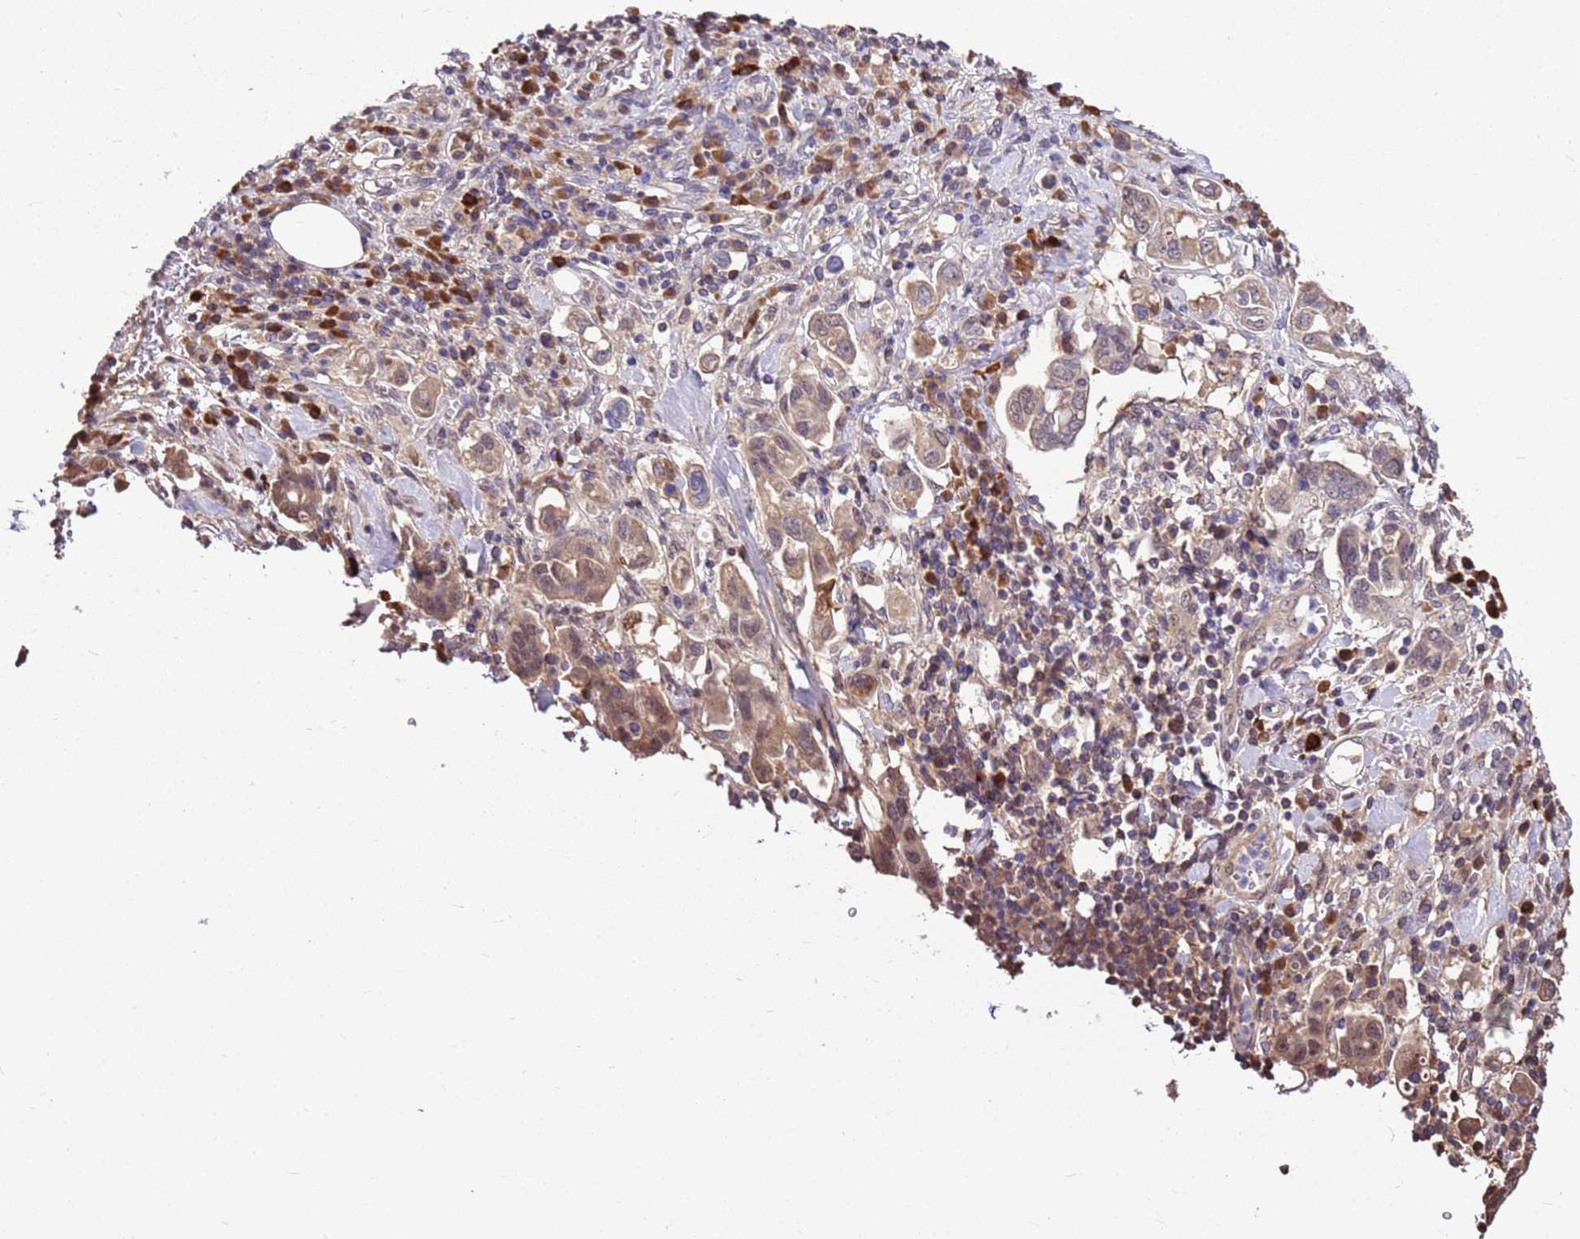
{"staining": {"intensity": "weak", "quantity": "25%-75%", "location": "cytoplasmic/membranous"}, "tissue": "stomach cancer", "cell_type": "Tumor cells", "image_type": "cancer", "snomed": [{"axis": "morphology", "description": "Adenocarcinoma, NOS"}, {"axis": "topography", "description": "Stomach, upper"}, {"axis": "topography", "description": "Stomach"}], "caption": "This photomicrograph shows stomach cancer stained with IHC to label a protein in brown. The cytoplasmic/membranous of tumor cells show weak positivity for the protein. Nuclei are counter-stained blue.", "gene": "BBS5", "patient": {"sex": "male", "age": 62}}